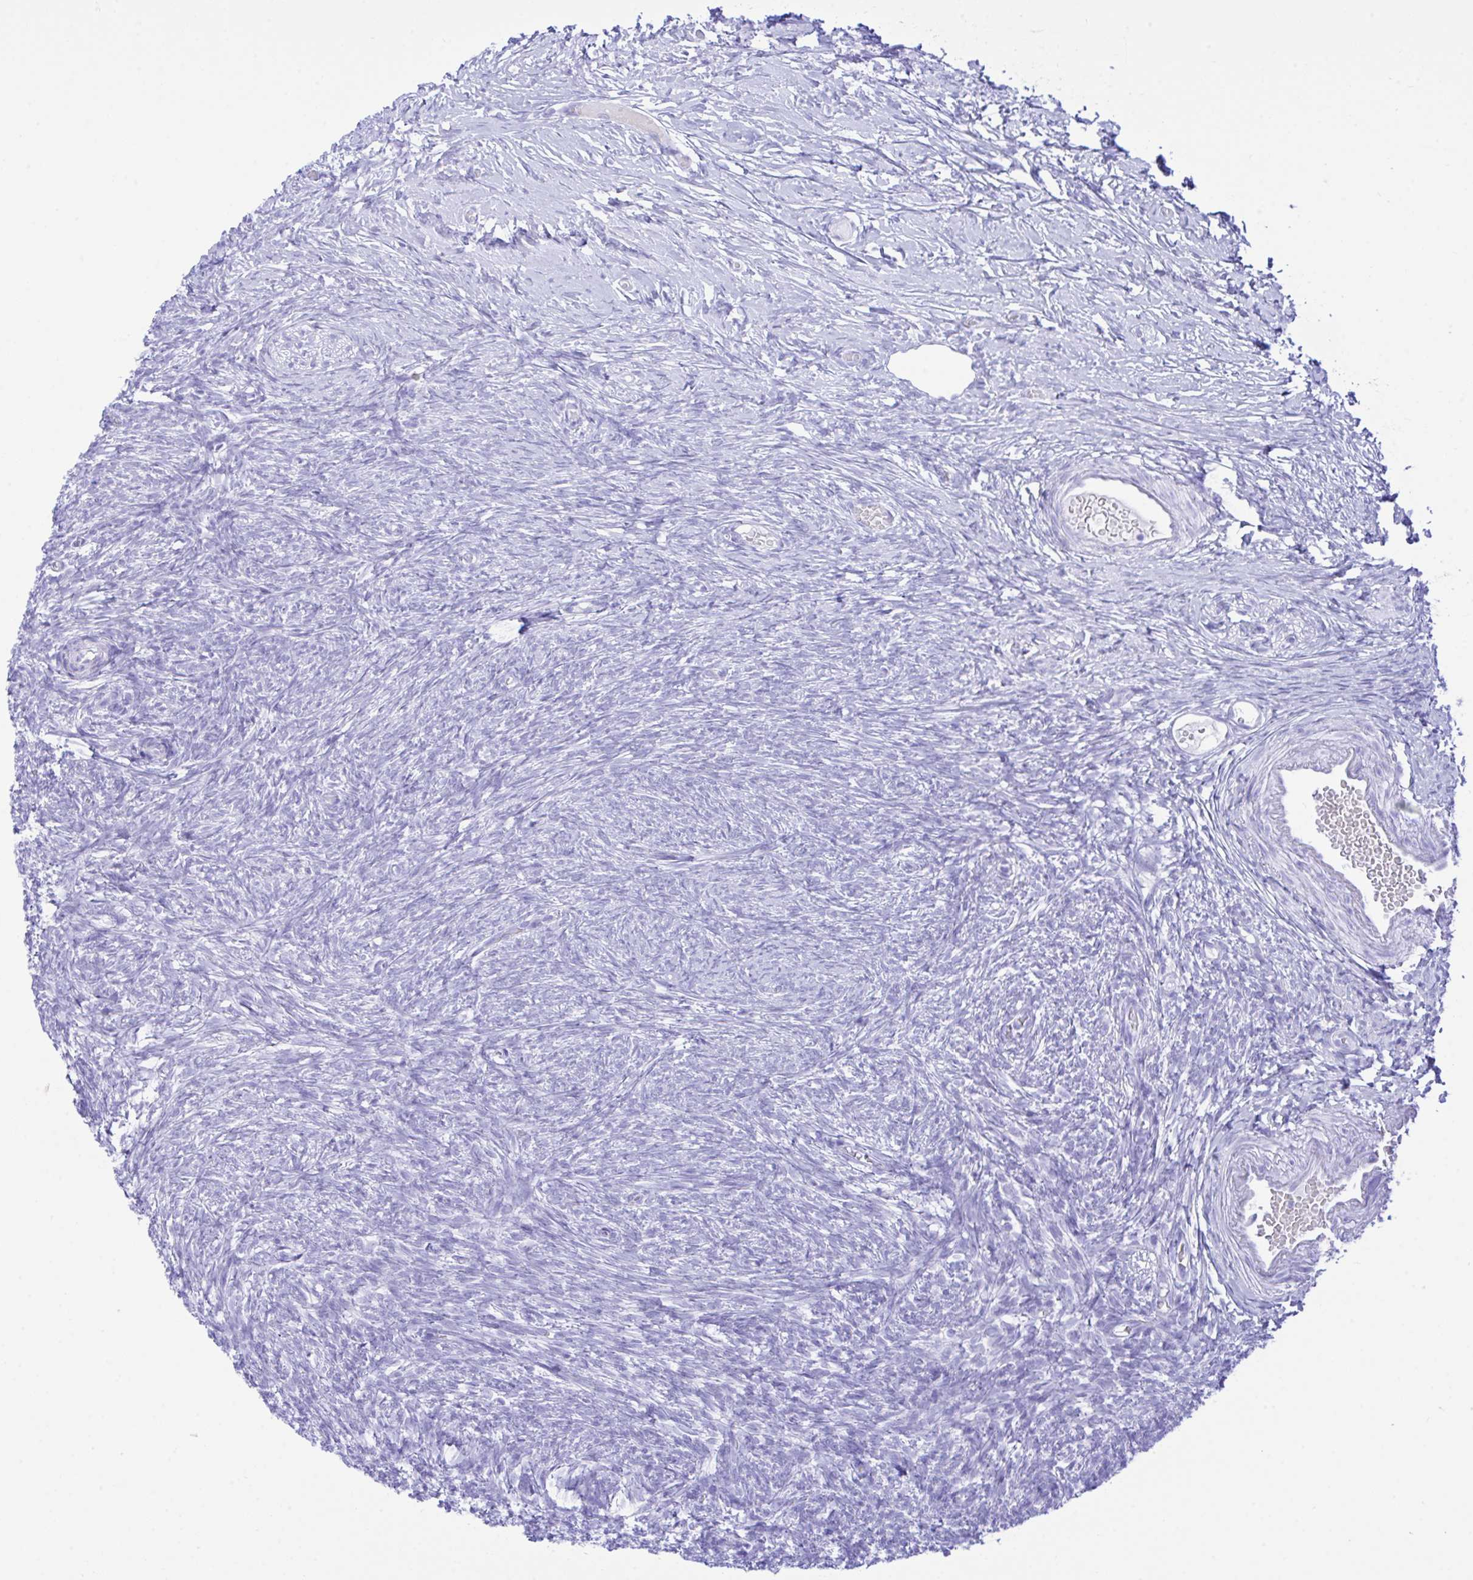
{"staining": {"intensity": "negative", "quantity": "none", "location": "none"}, "tissue": "ovary", "cell_type": "Ovarian stroma cells", "image_type": "normal", "snomed": [{"axis": "morphology", "description": "Normal tissue, NOS"}, {"axis": "topography", "description": "Ovary"}], "caption": "Human ovary stained for a protein using IHC exhibits no expression in ovarian stroma cells.", "gene": "SELENOV", "patient": {"sex": "female", "age": 39}}